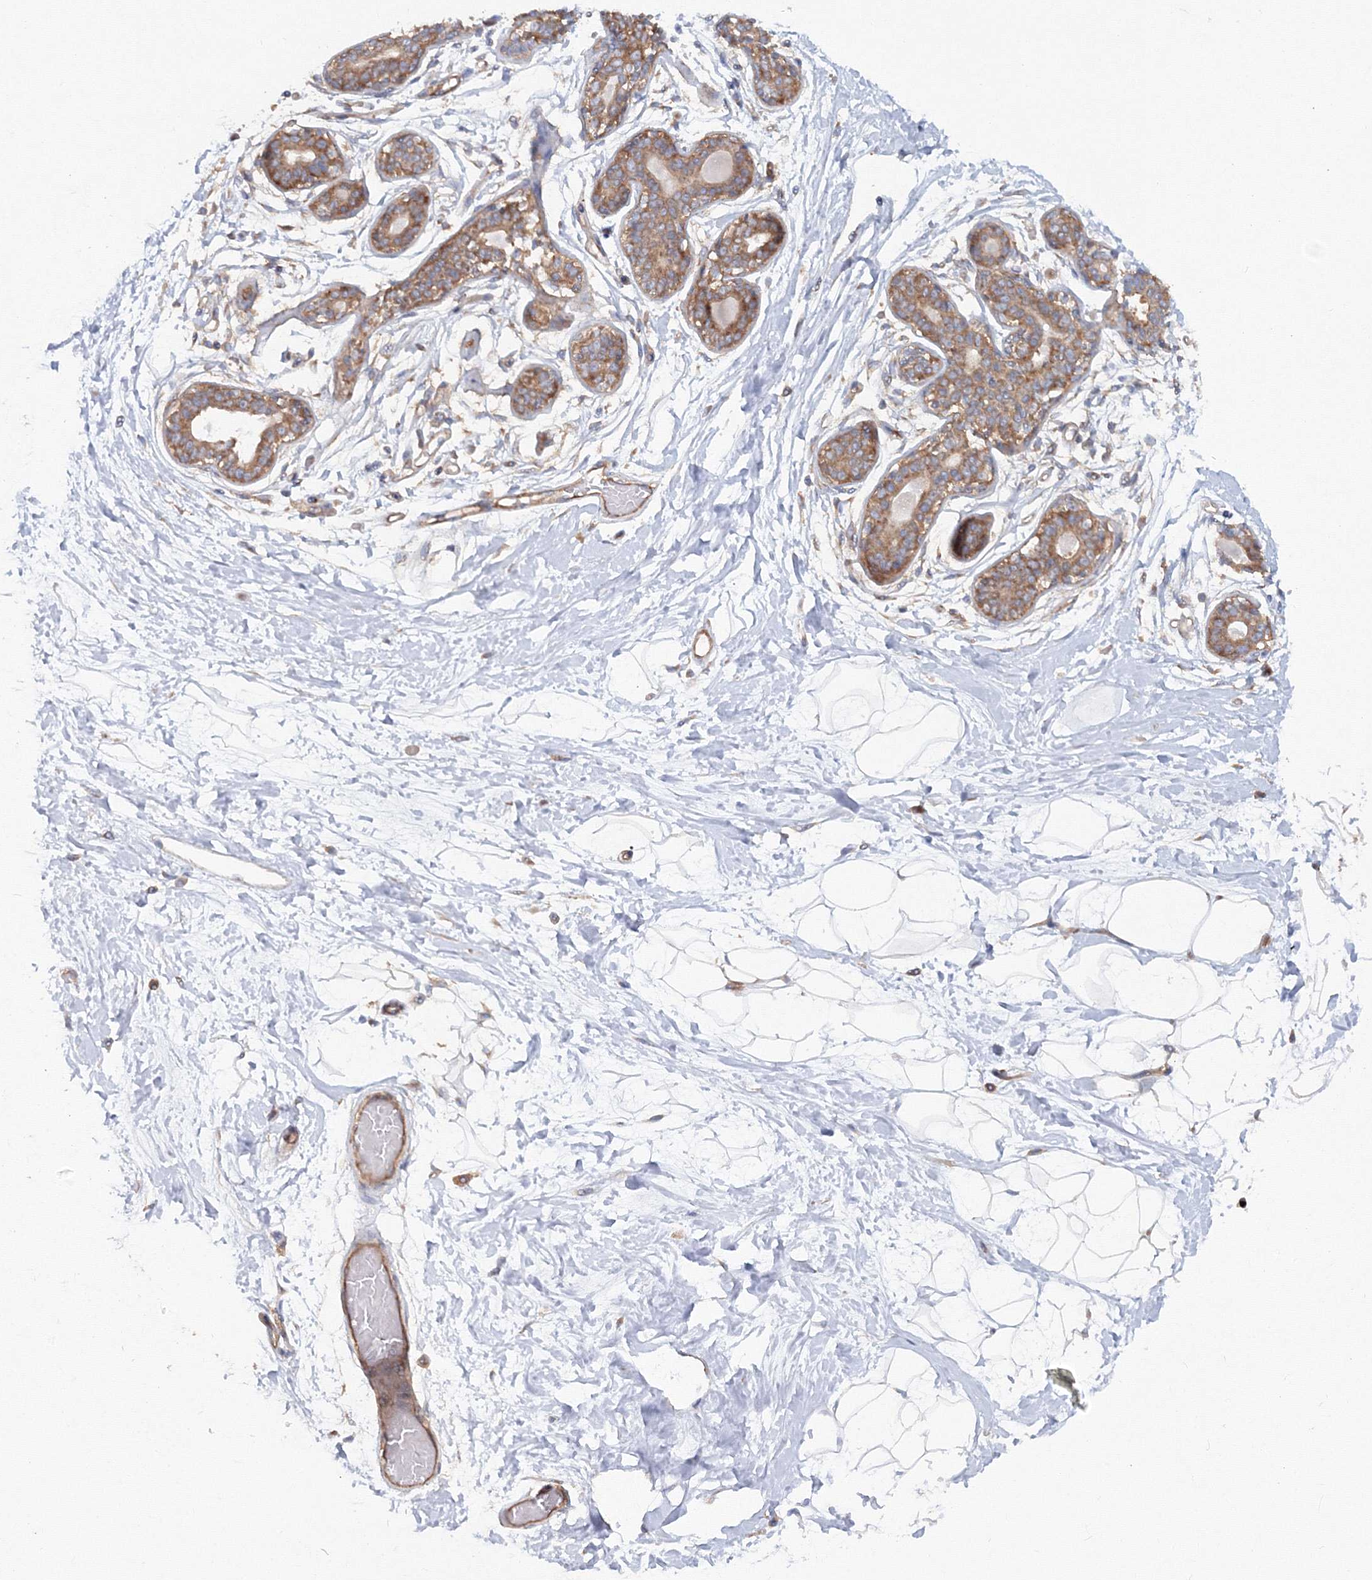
{"staining": {"intensity": "negative", "quantity": "none", "location": "none"}, "tissue": "breast", "cell_type": "Adipocytes", "image_type": "normal", "snomed": [{"axis": "morphology", "description": "Normal tissue, NOS"}, {"axis": "topography", "description": "Breast"}], "caption": "A high-resolution micrograph shows immunohistochemistry staining of benign breast, which displays no significant expression in adipocytes.", "gene": "EXOC1", "patient": {"sex": "female", "age": 45}}